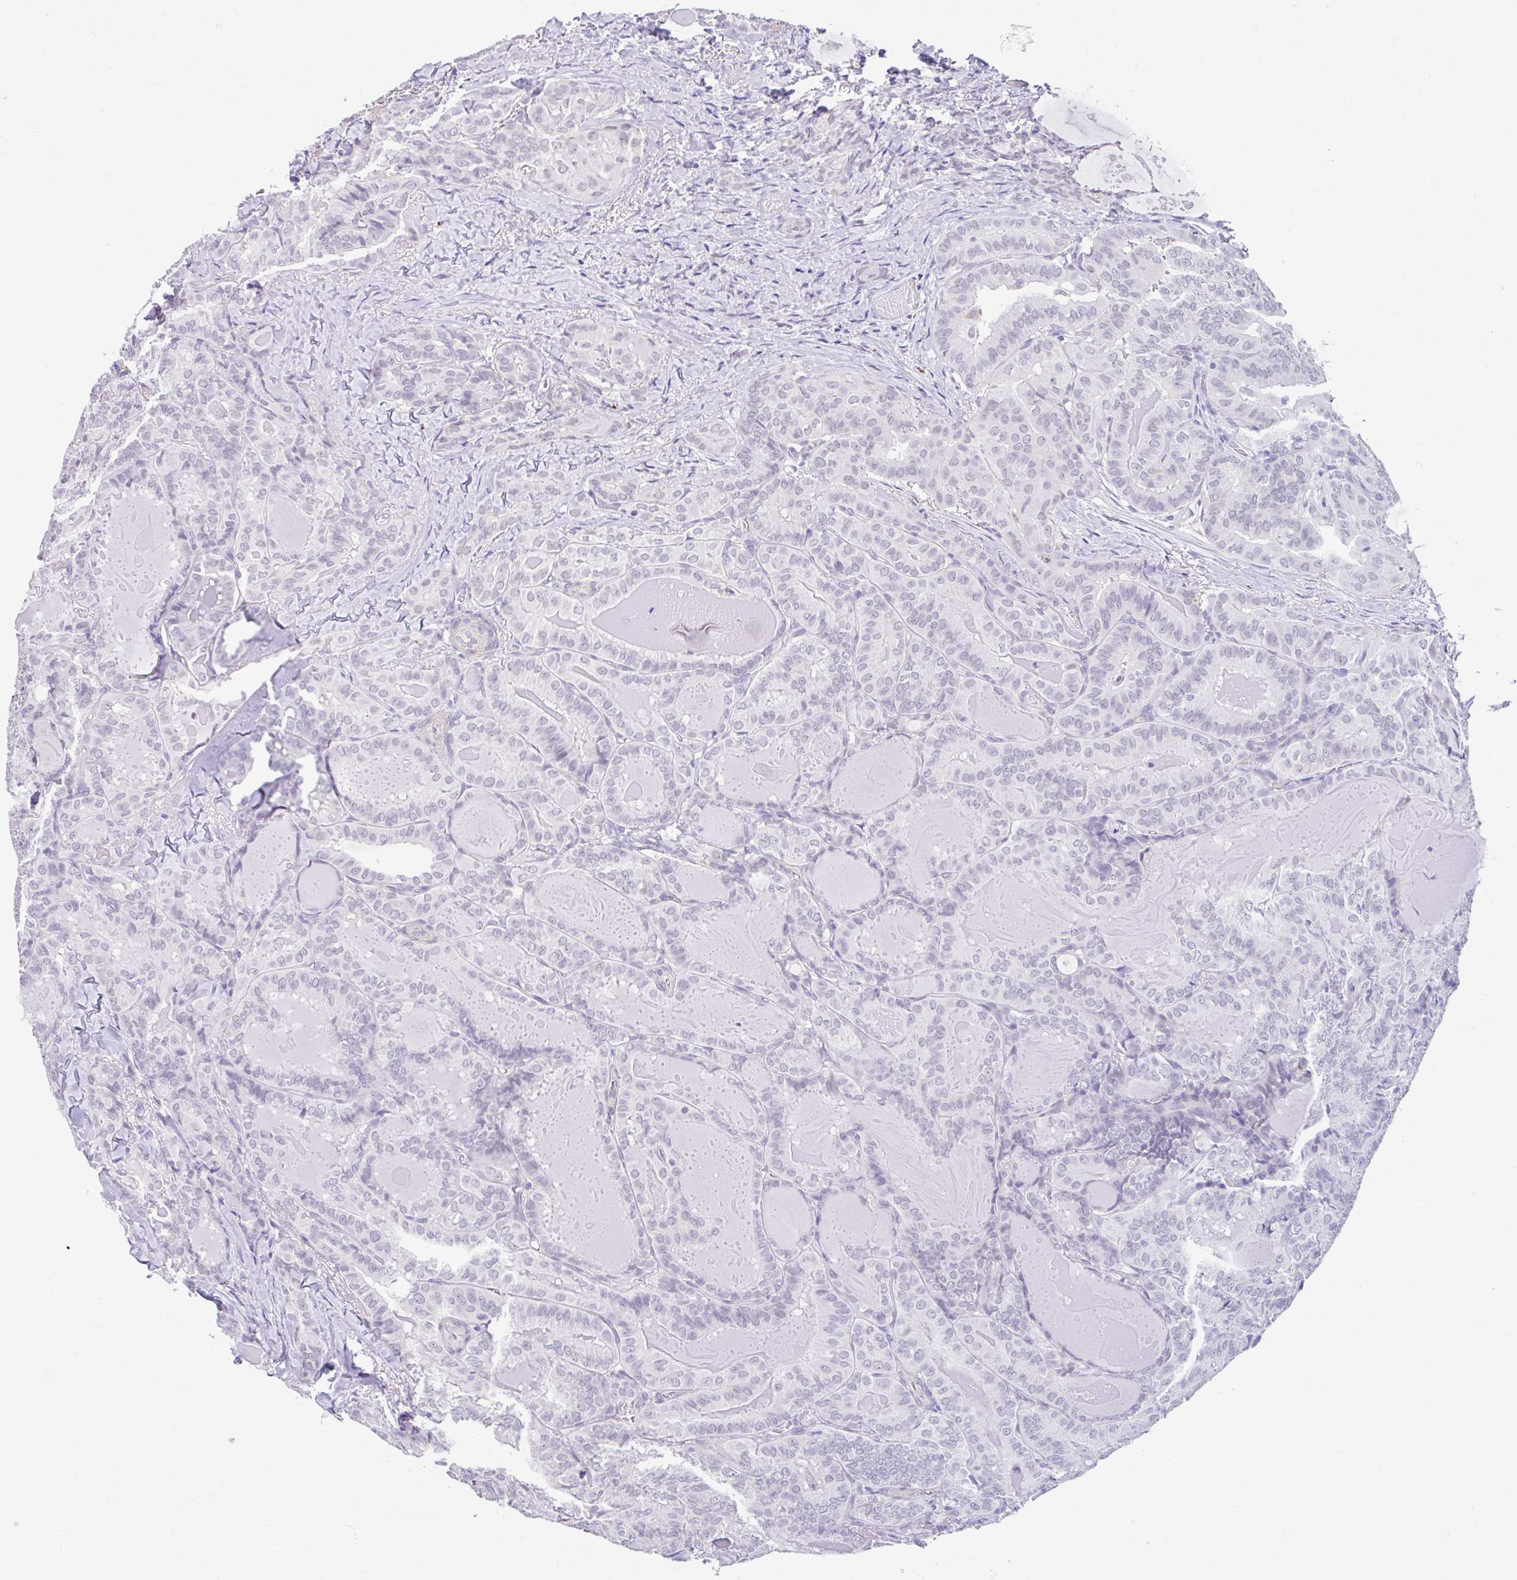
{"staining": {"intensity": "negative", "quantity": "none", "location": "none"}, "tissue": "thyroid cancer", "cell_type": "Tumor cells", "image_type": "cancer", "snomed": [{"axis": "morphology", "description": "Papillary adenocarcinoma, NOS"}, {"axis": "topography", "description": "Thyroid gland"}], "caption": "IHC of papillary adenocarcinoma (thyroid) exhibits no expression in tumor cells. (DAB IHC with hematoxylin counter stain).", "gene": "DCAF17", "patient": {"sex": "female", "age": 68}}